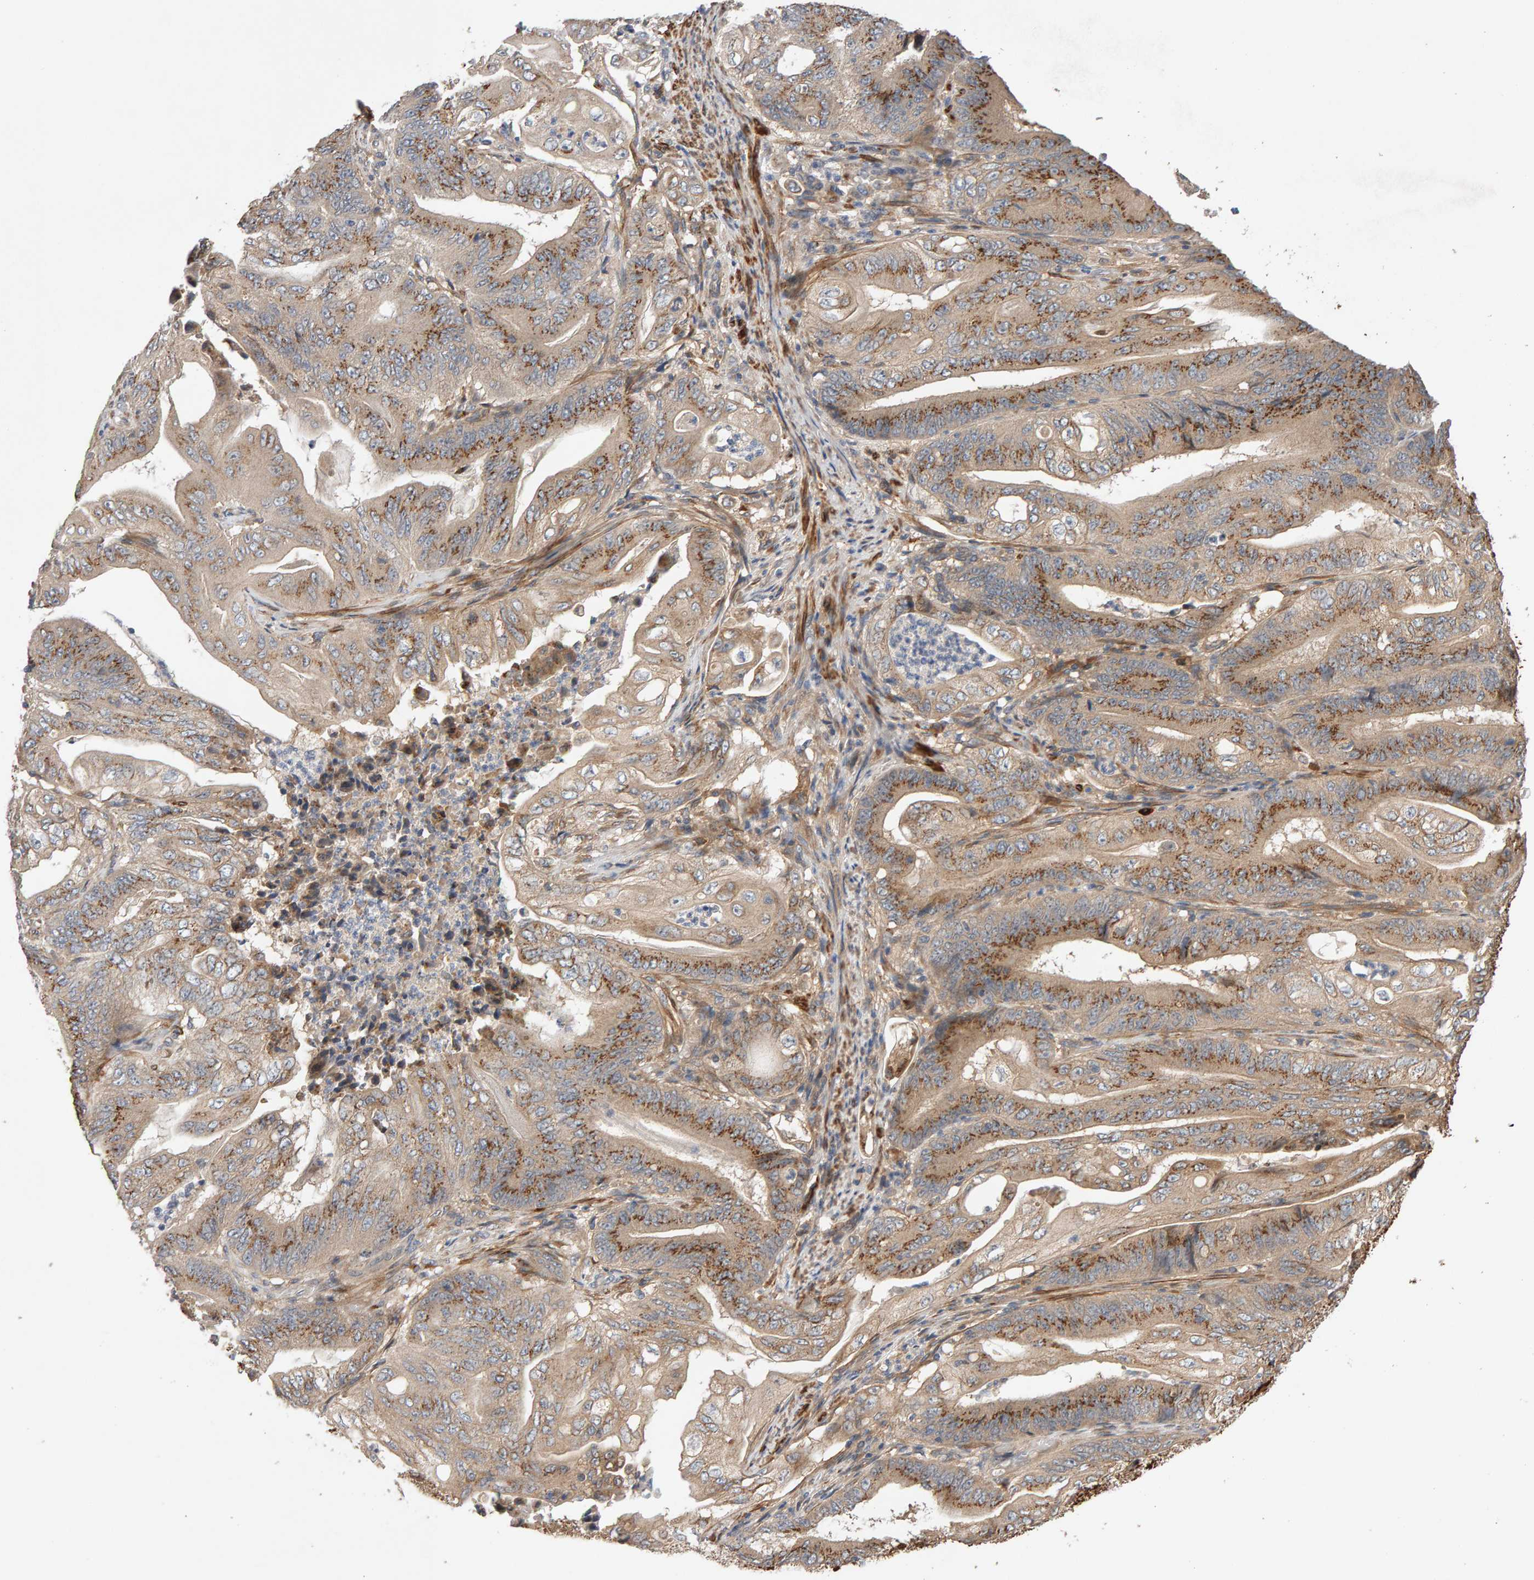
{"staining": {"intensity": "moderate", "quantity": ">75%", "location": "cytoplasmic/membranous"}, "tissue": "stomach cancer", "cell_type": "Tumor cells", "image_type": "cancer", "snomed": [{"axis": "morphology", "description": "Adenocarcinoma, NOS"}, {"axis": "topography", "description": "Stomach"}], "caption": "Adenocarcinoma (stomach) was stained to show a protein in brown. There is medium levels of moderate cytoplasmic/membranous positivity in about >75% of tumor cells.", "gene": "RNF19A", "patient": {"sex": "female", "age": 73}}